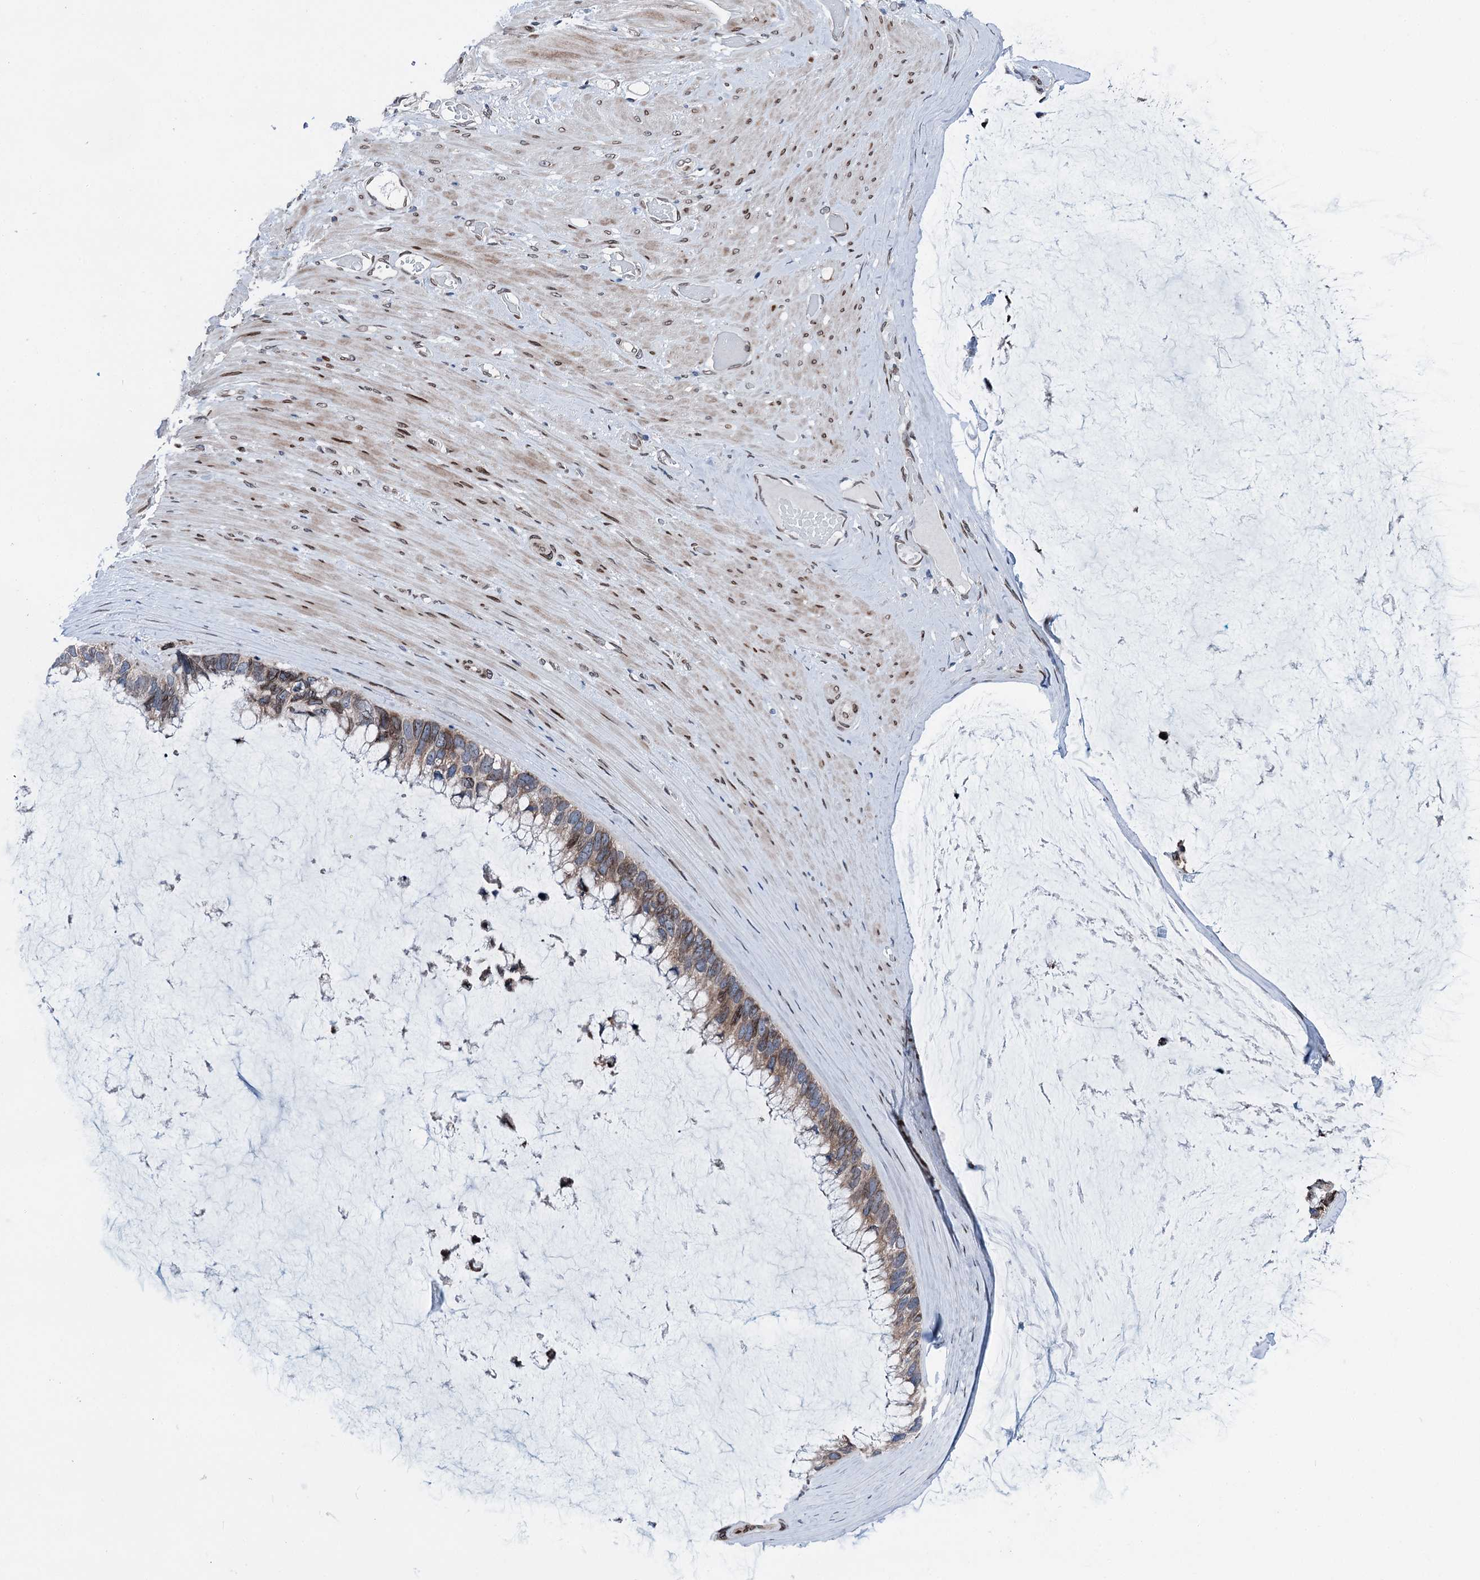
{"staining": {"intensity": "weak", "quantity": ">75%", "location": "cytoplasmic/membranous"}, "tissue": "ovarian cancer", "cell_type": "Tumor cells", "image_type": "cancer", "snomed": [{"axis": "morphology", "description": "Cystadenocarcinoma, mucinous, NOS"}, {"axis": "topography", "description": "Ovary"}], "caption": "There is low levels of weak cytoplasmic/membranous expression in tumor cells of ovarian mucinous cystadenocarcinoma, as demonstrated by immunohistochemical staining (brown color).", "gene": "MRPL14", "patient": {"sex": "female", "age": 39}}